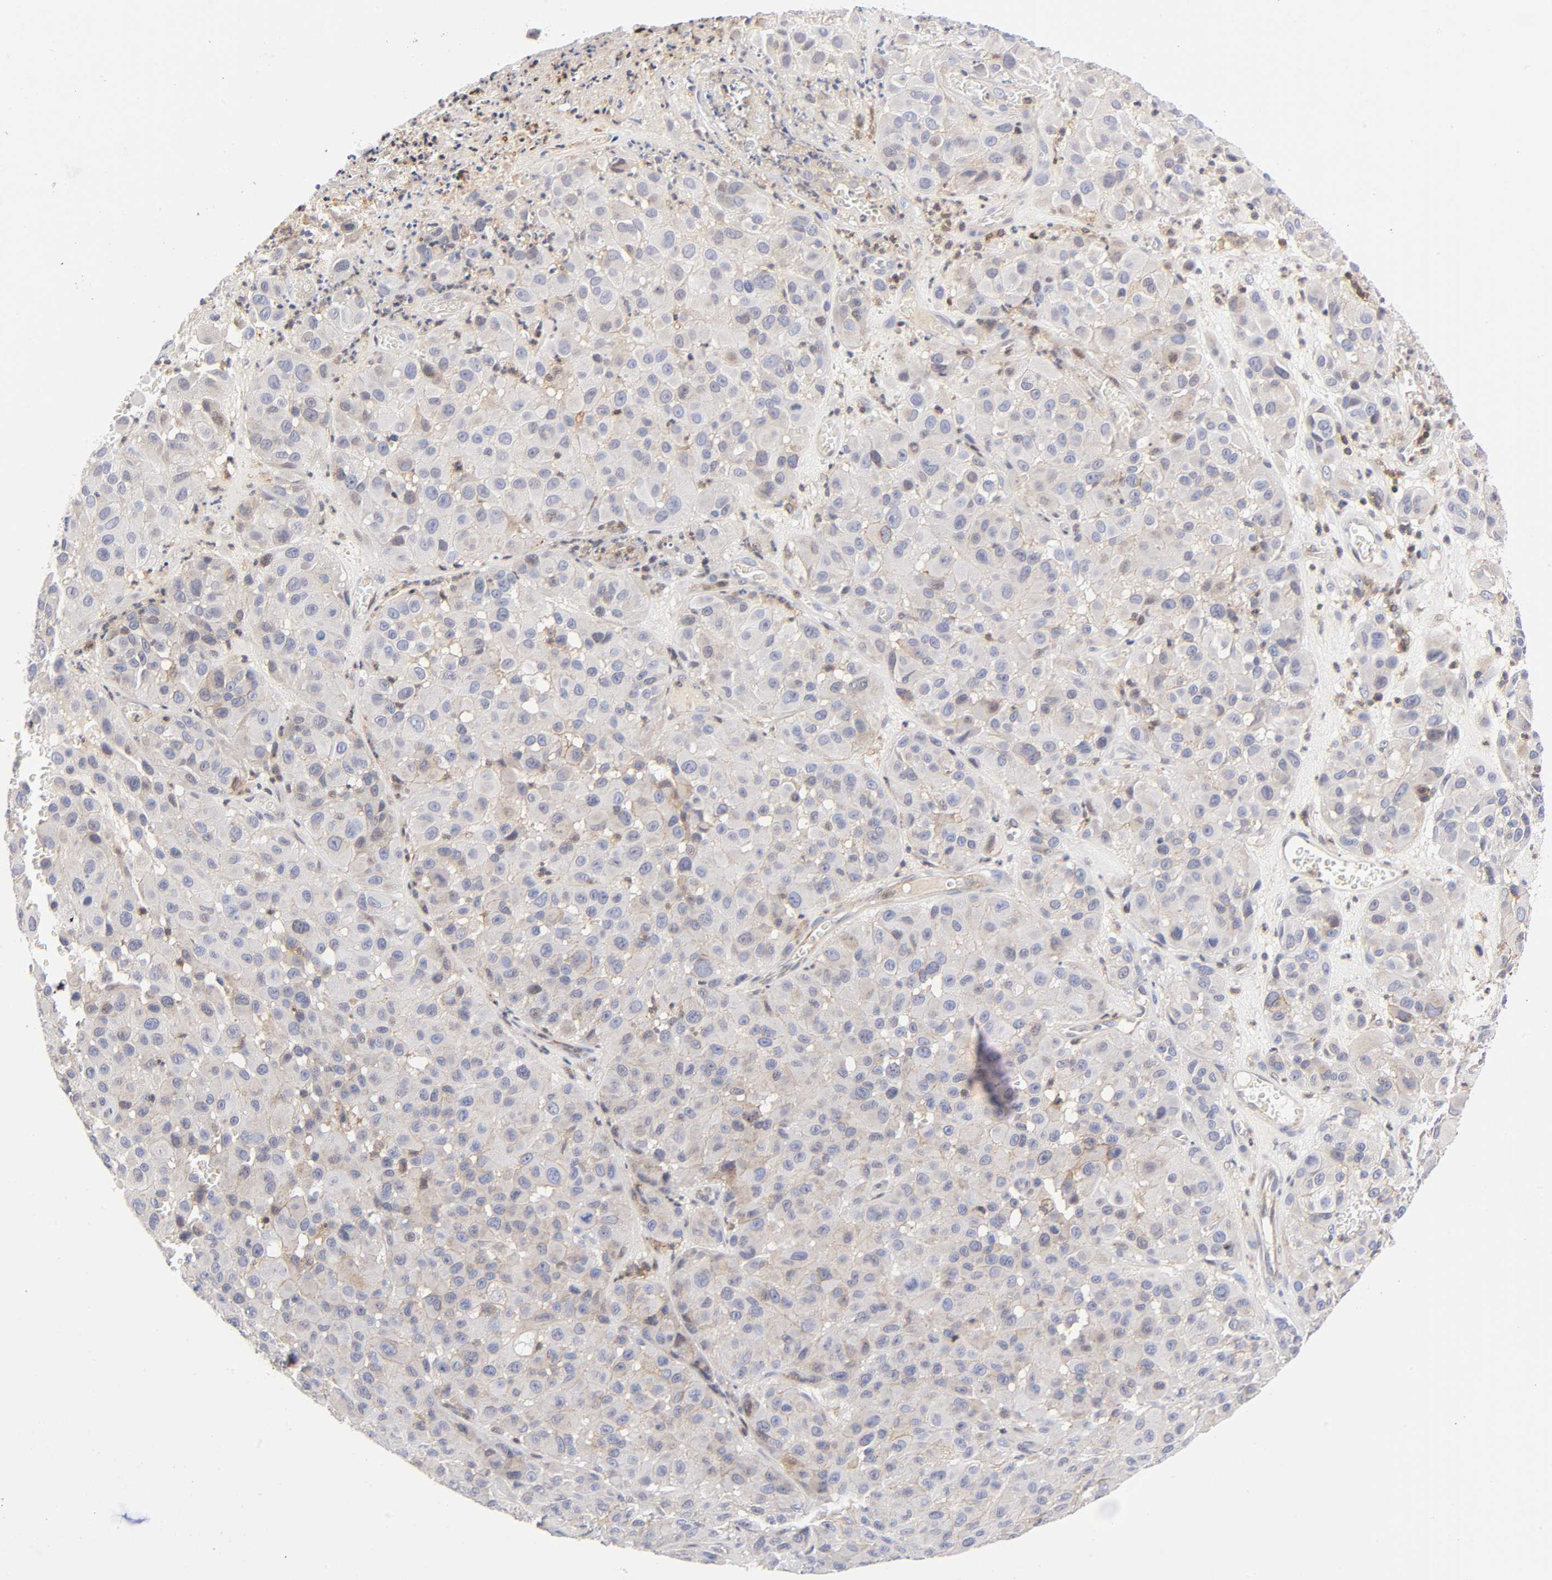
{"staining": {"intensity": "weak", "quantity": "25%-75%", "location": "cytoplasmic/membranous"}, "tissue": "melanoma", "cell_type": "Tumor cells", "image_type": "cancer", "snomed": [{"axis": "morphology", "description": "Malignant melanoma, NOS"}, {"axis": "topography", "description": "Skin"}], "caption": "Protein staining reveals weak cytoplasmic/membranous expression in about 25%-75% of tumor cells in malignant melanoma.", "gene": "ANXA7", "patient": {"sex": "female", "age": 21}}